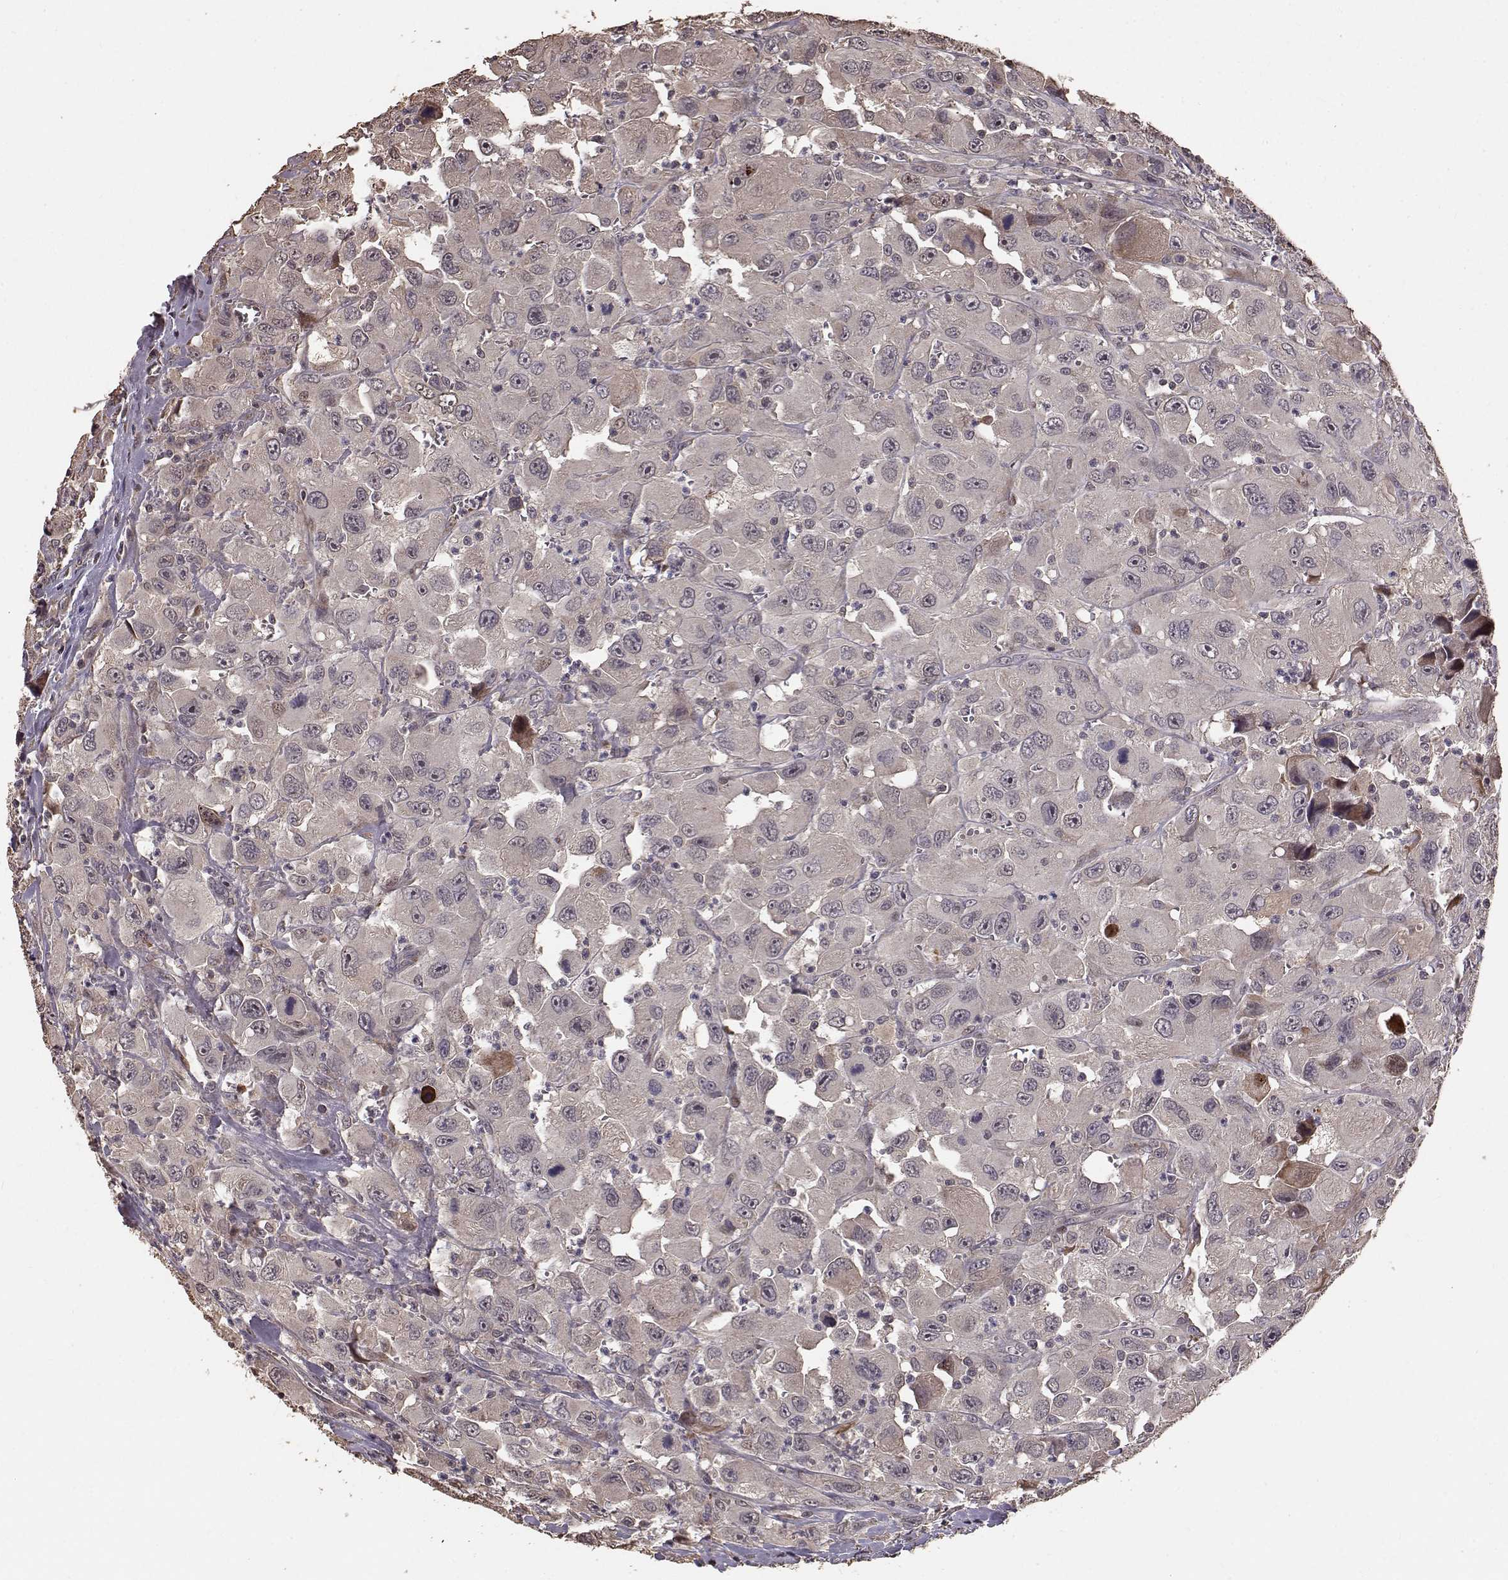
{"staining": {"intensity": "weak", "quantity": ">75%", "location": "cytoplasmic/membranous"}, "tissue": "head and neck cancer", "cell_type": "Tumor cells", "image_type": "cancer", "snomed": [{"axis": "morphology", "description": "Squamous cell carcinoma, NOS"}, {"axis": "morphology", "description": "Squamous cell carcinoma, metastatic, NOS"}, {"axis": "topography", "description": "Oral tissue"}, {"axis": "topography", "description": "Head-Neck"}], "caption": "Protein expression analysis of human squamous cell carcinoma (head and neck) reveals weak cytoplasmic/membranous staining in about >75% of tumor cells.", "gene": "USP15", "patient": {"sex": "female", "age": 85}}